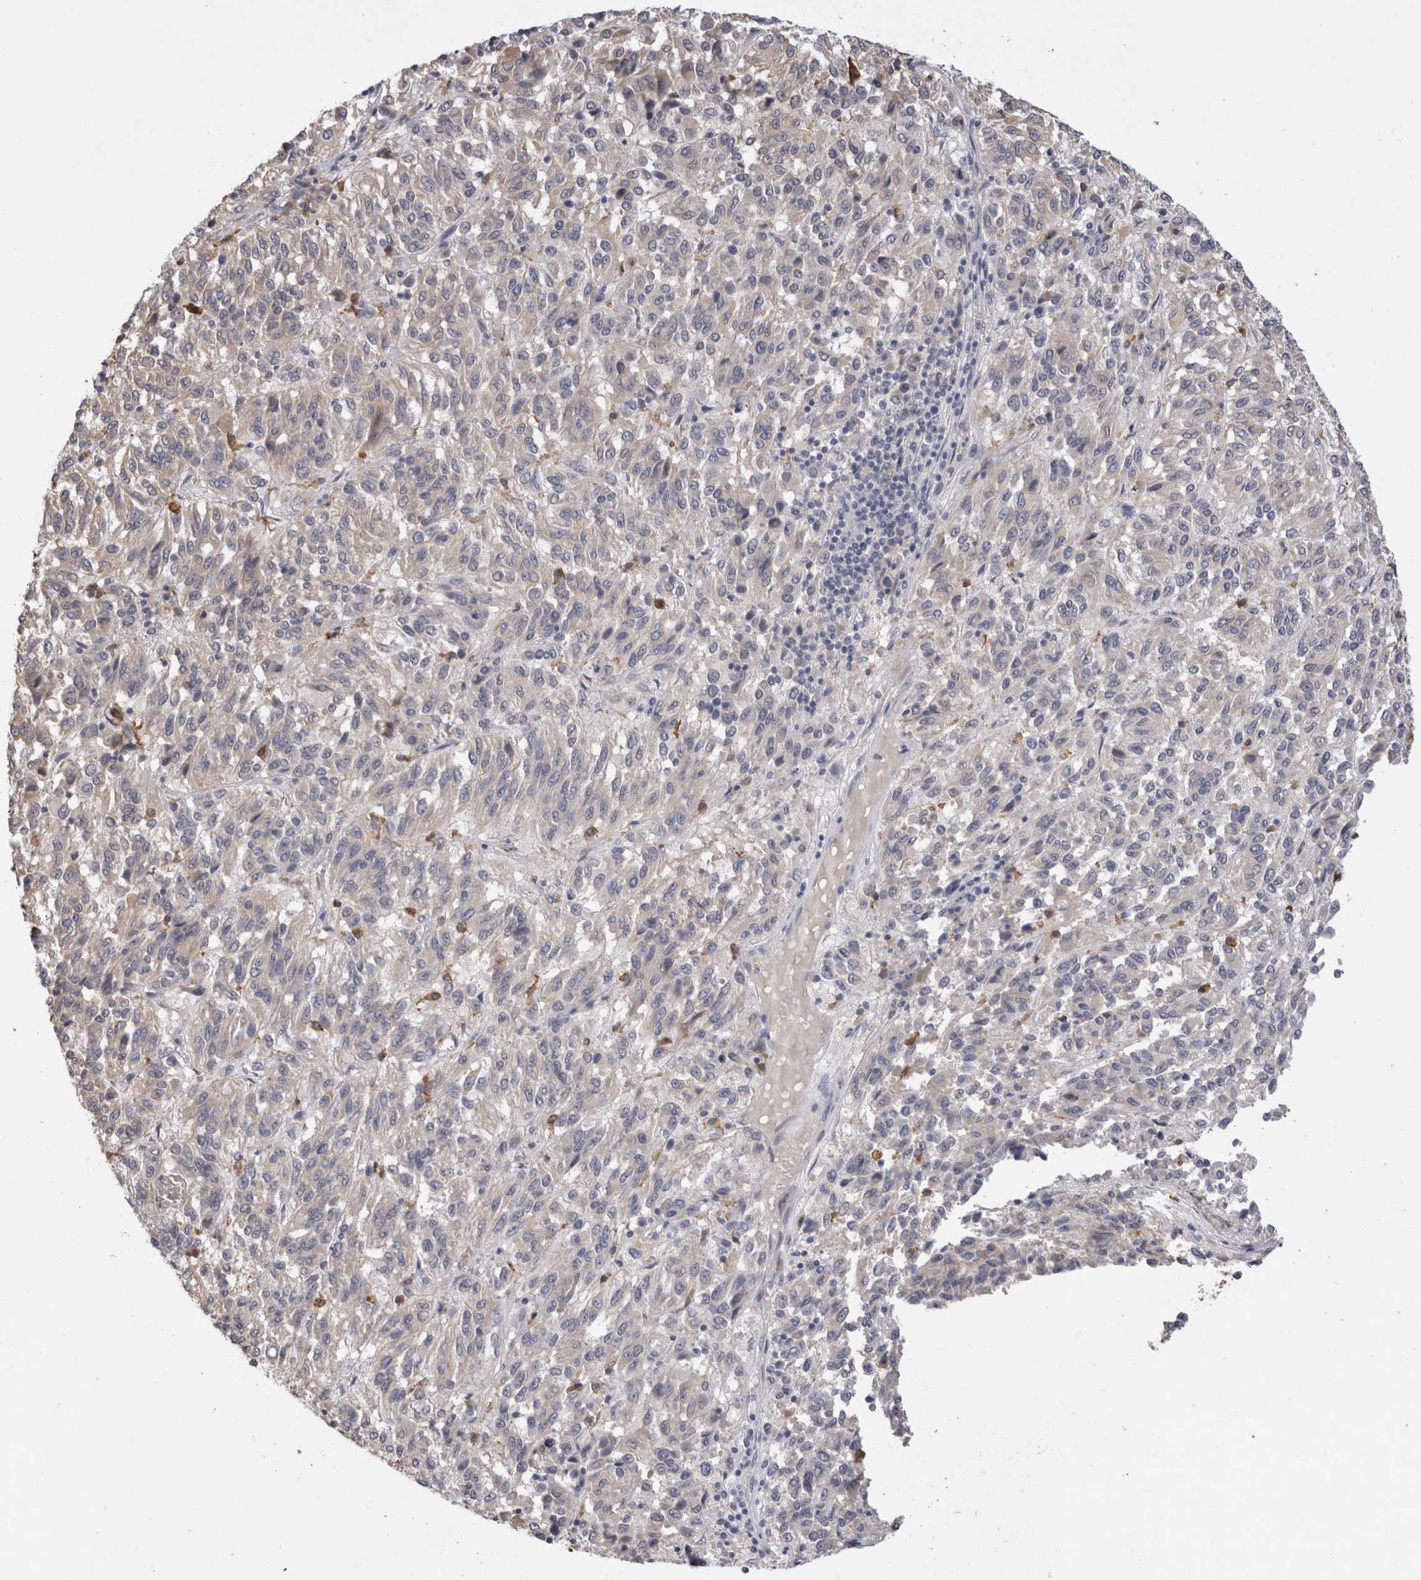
{"staining": {"intensity": "negative", "quantity": "none", "location": "none"}, "tissue": "melanoma", "cell_type": "Tumor cells", "image_type": "cancer", "snomed": [{"axis": "morphology", "description": "Malignant melanoma, Metastatic site"}, {"axis": "topography", "description": "Lung"}], "caption": "Photomicrograph shows no significant protein expression in tumor cells of malignant melanoma (metastatic site).", "gene": "VSIG4", "patient": {"sex": "male", "age": 64}}